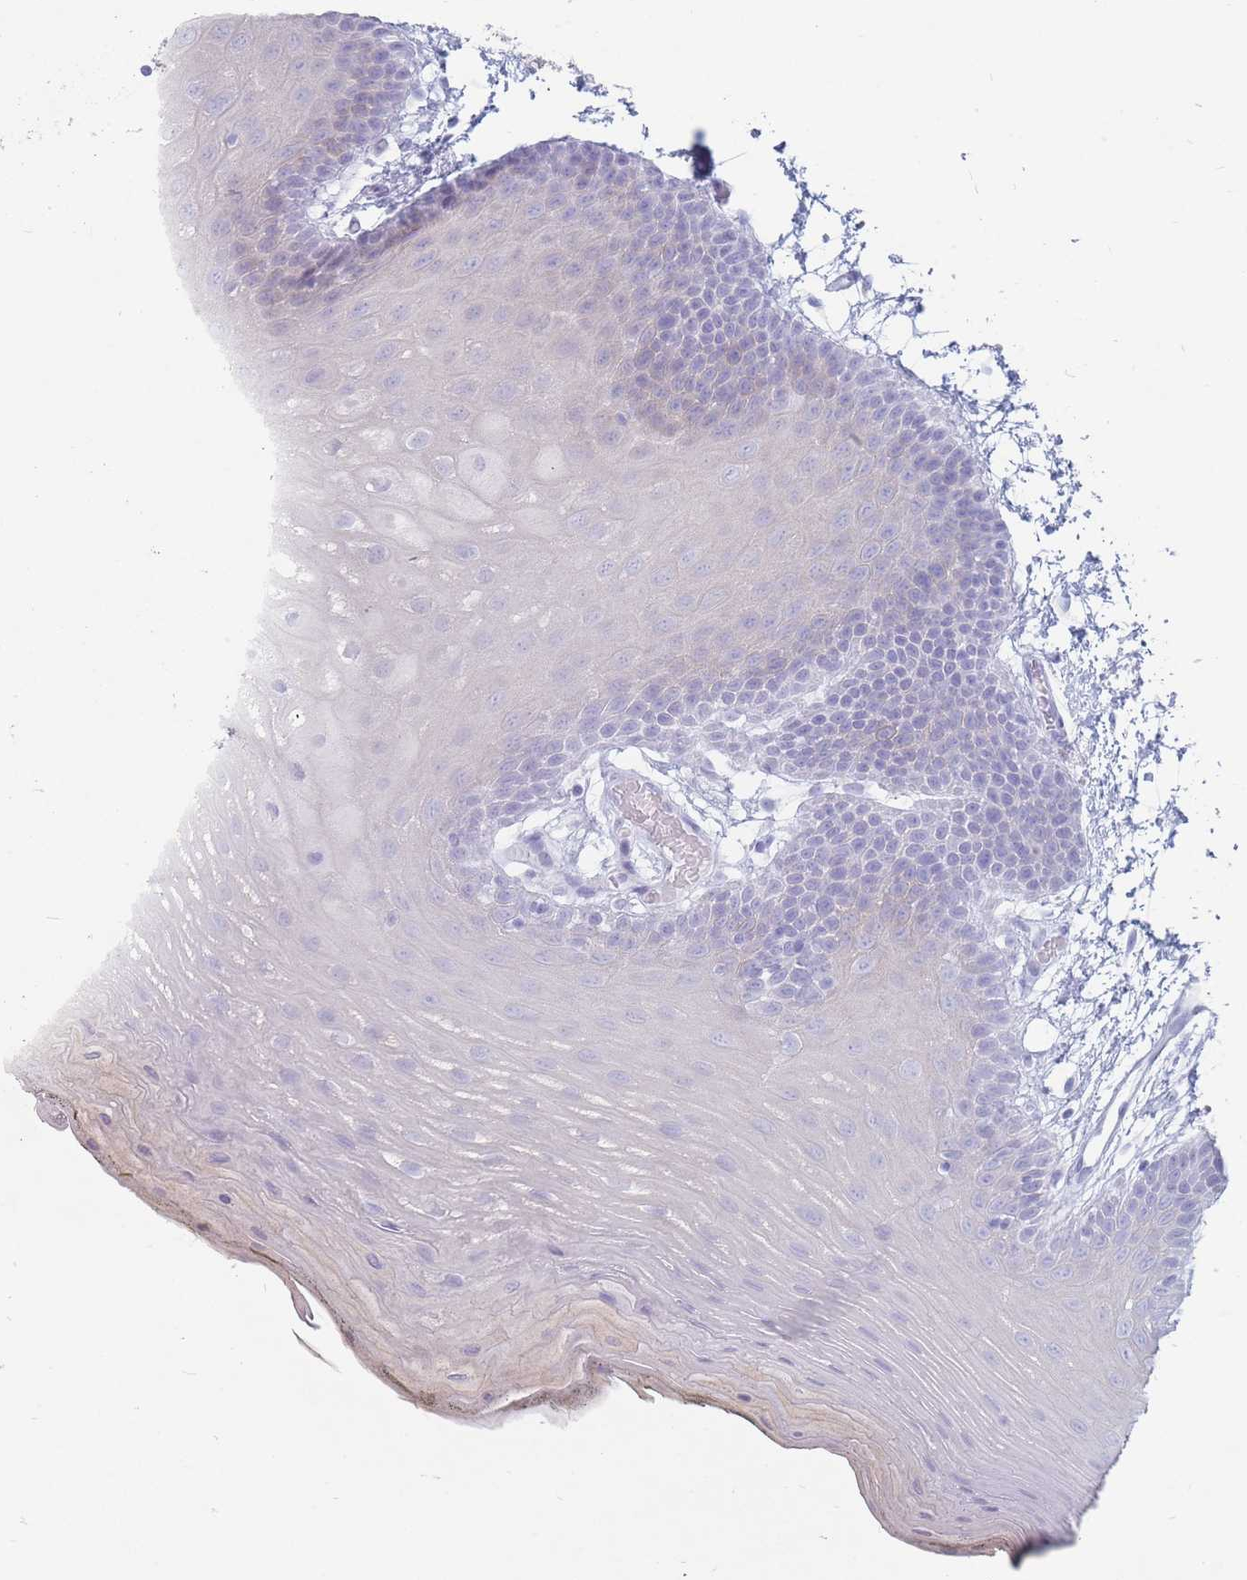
{"staining": {"intensity": "moderate", "quantity": "<25%", "location": "cytoplasmic/membranous"}, "tissue": "oral mucosa", "cell_type": "Squamous epithelial cells", "image_type": "normal", "snomed": [{"axis": "morphology", "description": "Normal tissue, NOS"}, {"axis": "morphology", "description": "Squamous cell carcinoma, NOS"}, {"axis": "topography", "description": "Oral tissue"}, {"axis": "topography", "description": "Head-Neck"}], "caption": "Immunohistochemistry of normal human oral mucosa reveals low levels of moderate cytoplasmic/membranous expression in approximately <25% of squamous epithelial cells.", "gene": "ST3GAL5", "patient": {"sex": "female", "age": 81}}